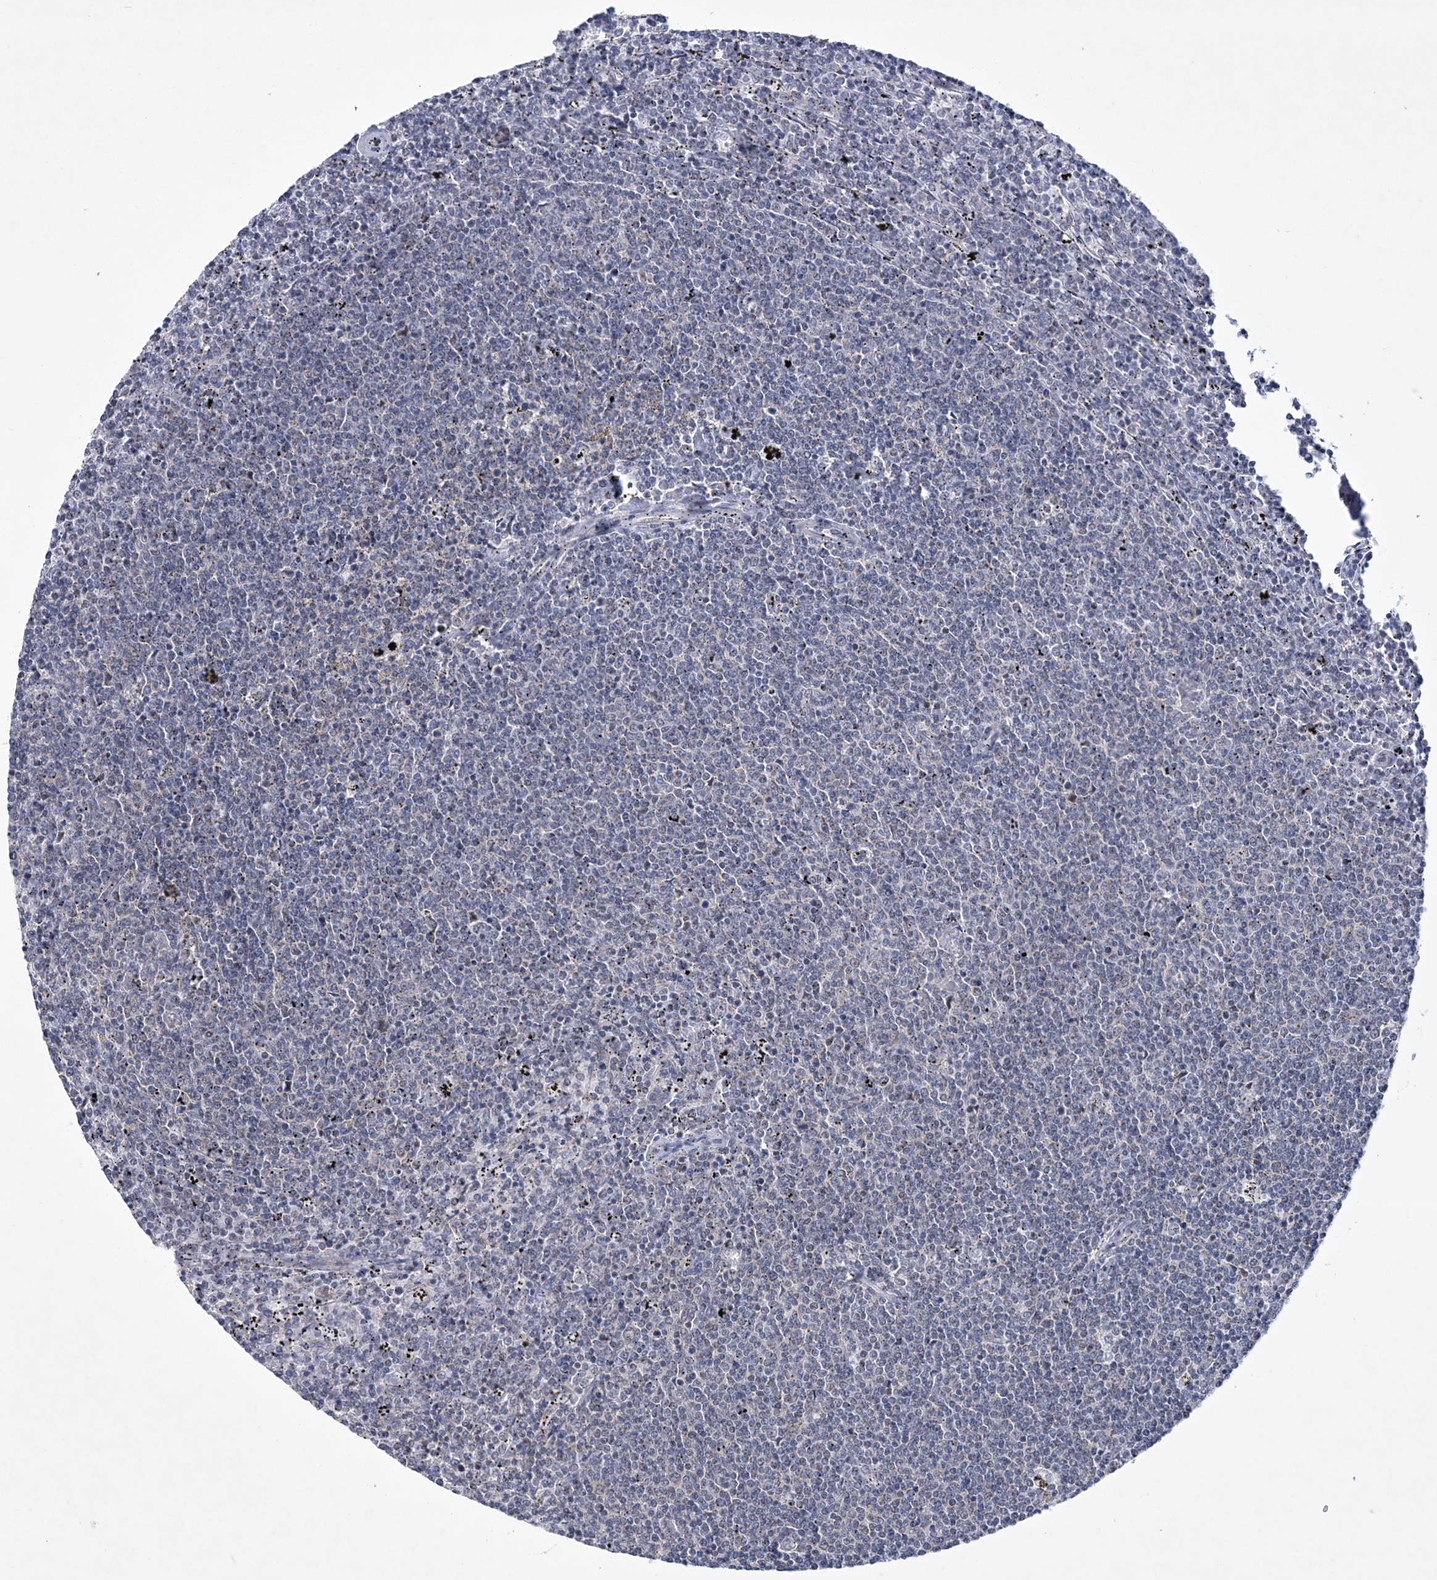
{"staining": {"intensity": "negative", "quantity": "none", "location": "none"}, "tissue": "lymphoma", "cell_type": "Tumor cells", "image_type": "cancer", "snomed": [{"axis": "morphology", "description": "Malignant lymphoma, non-Hodgkin's type, Low grade"}, {"axis": "topography", "description": "Spleen"}], "caption": "Human low-grade malignant lymphoma, non-Hodgkin's type stained for a protein using immunohistochemistry (IHC) shows no expression in tumor cells.", "gene": "CES4A", "patient": {"sex": "female", "age": 50}}